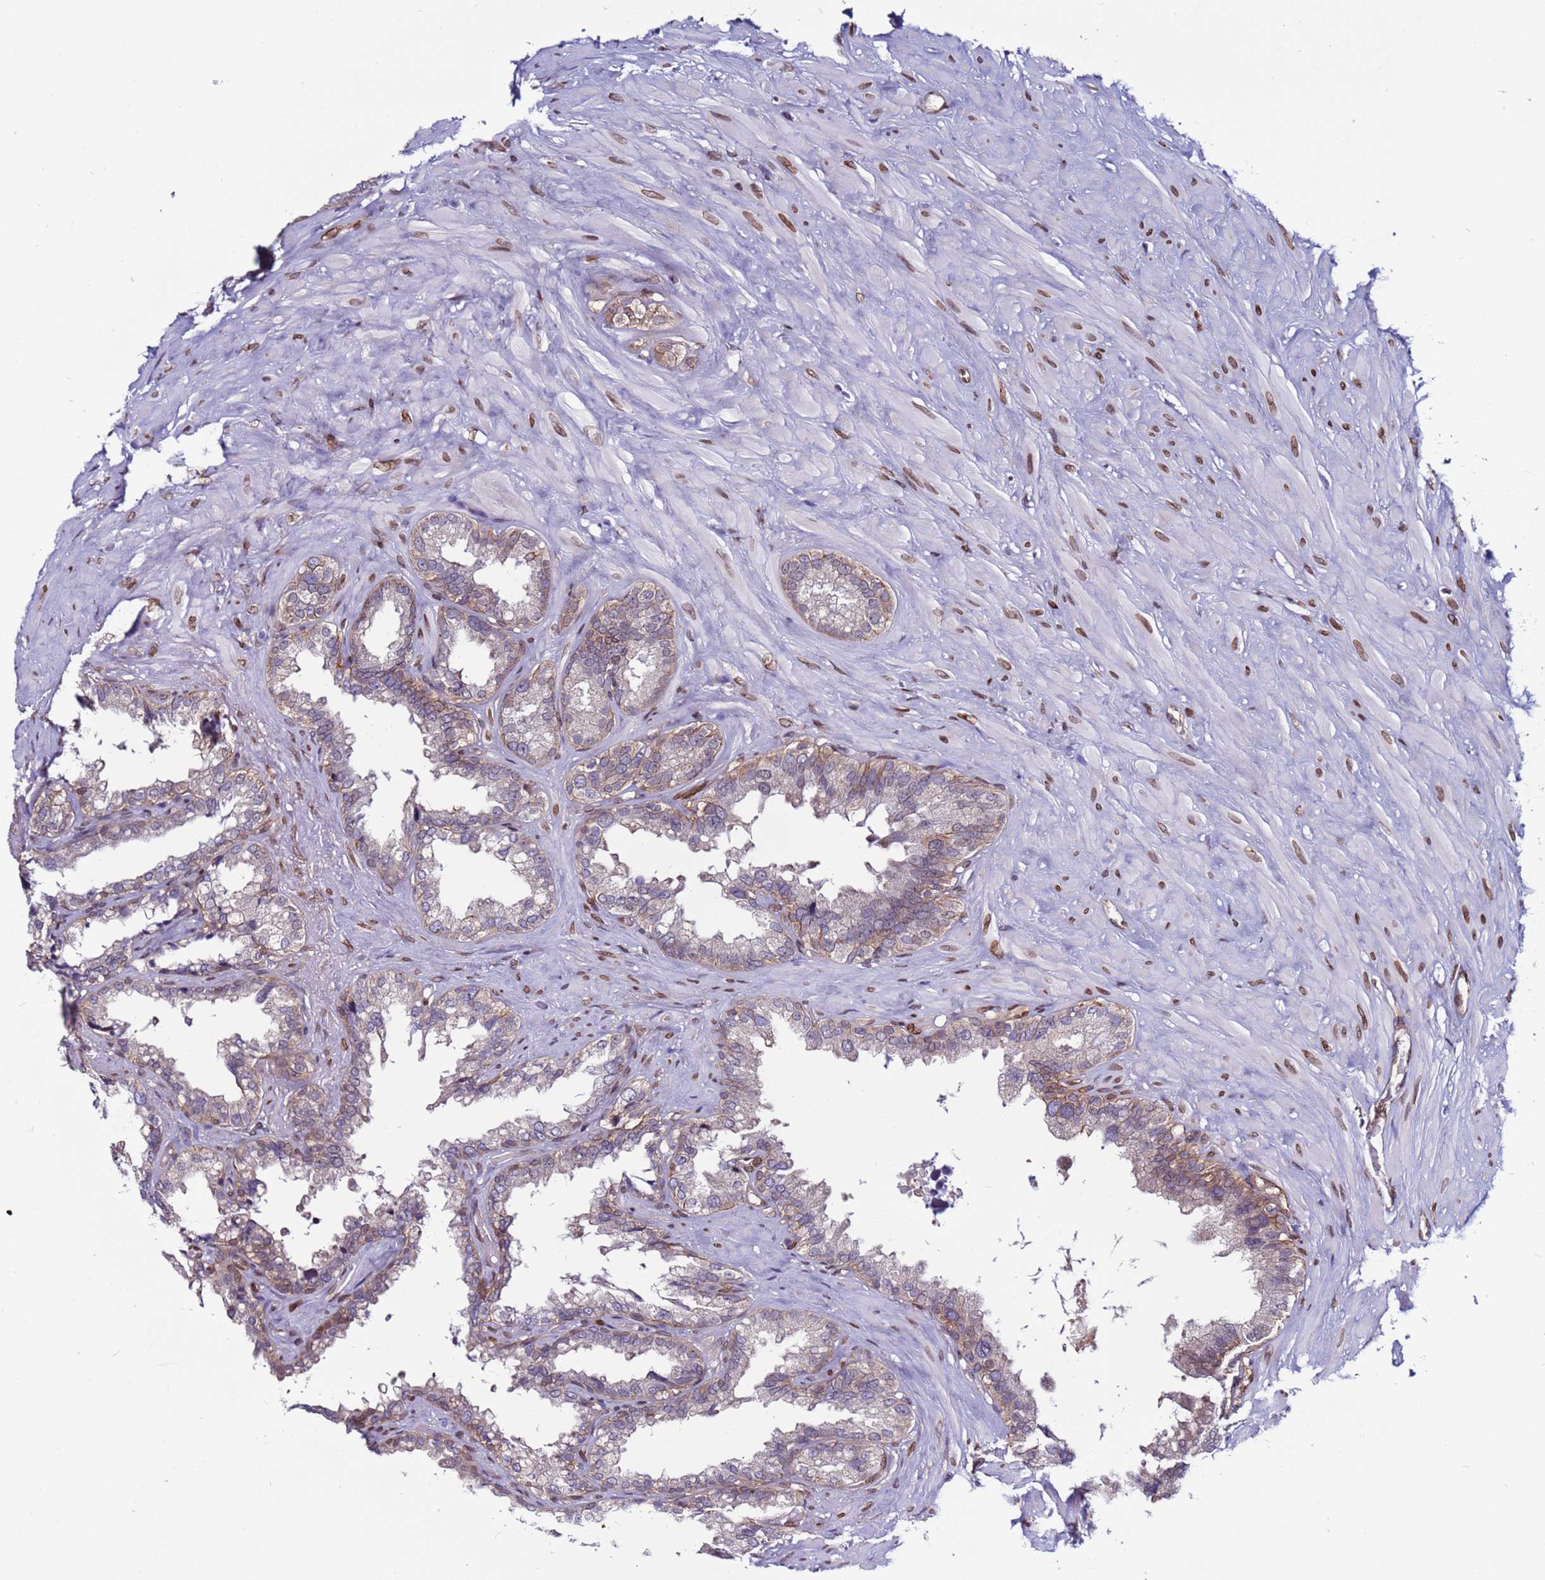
{"staining": {"intensity": "moderate", "quantity": "<25%", "location": "cytoplasmic/membranous"}, "tissue": "seminal vesicle", "cell_type": "Glandular cells", "image_type": "normal", "snomed": [{"axis": "morphology", "description": "Normal tissue, NOS"}, {"axis": "topography", "description": "Seminal veicle"}], "caption": "DAB (3,3'-diaminobenzidine) immunohistochemical staining of normal human seminal vesicle exhibits moderate cytoplasmic/membranous protein staining in approximately <25% of glandular cells.", "gene": "TRIM37", "patient": {"sex": "male", "age": 80}}